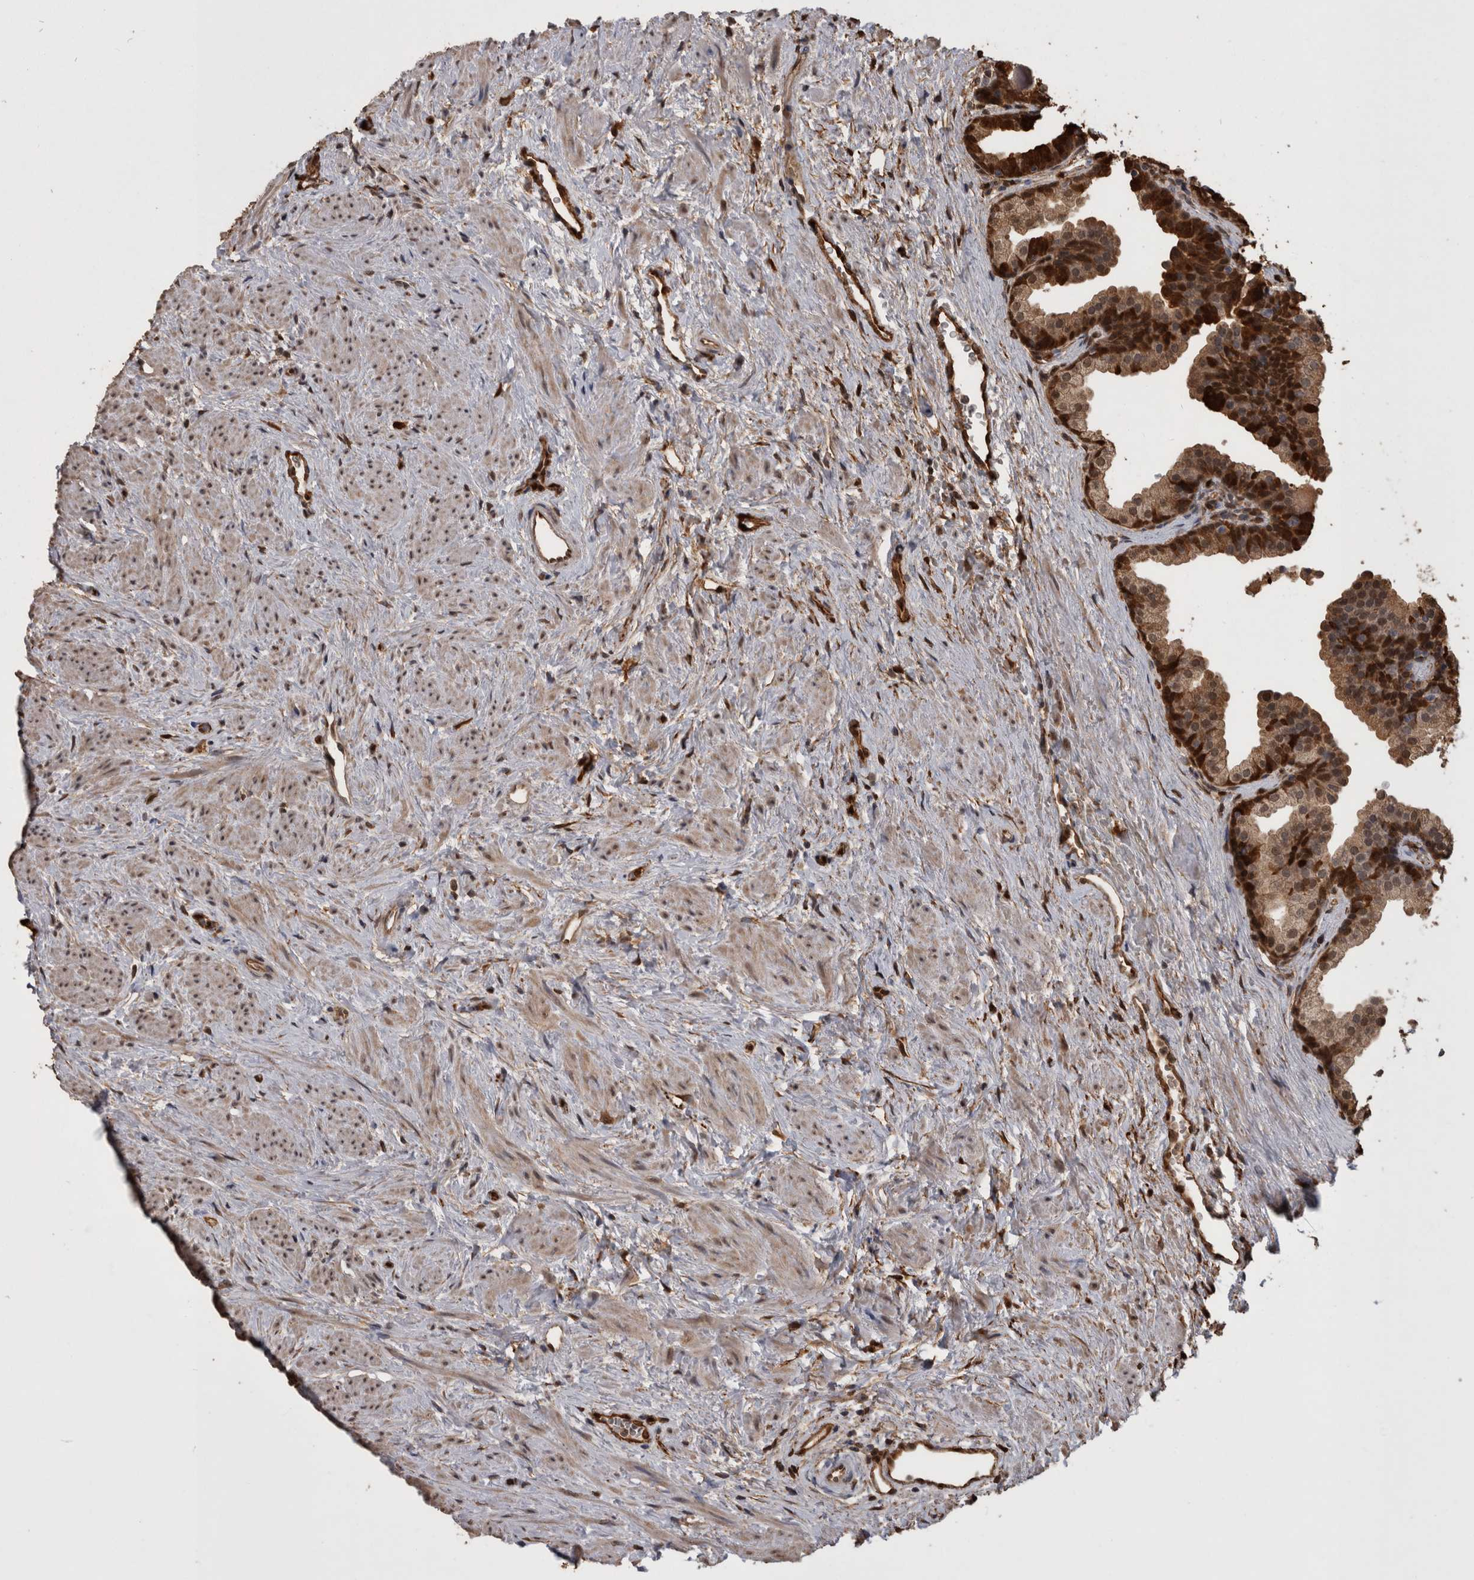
{"staining": {"intensity": "strong", "quantity": ">75%", "location": "cytoplasmic/membranous,nuclear"}, "tissue": "prostate", "cell_type": "Glandular cells", "image_type": "normal", "snomed": [{"axis": "morphology", "description": "Normal tissue, NOS"}, {"axis": "topography", "description": "Prostate"}], "caption": "Immunohistochemistry image of normal prostate: prostate stained using IHC shows high levels of strong protein expression localized specifically in the cytoplasmic/membranous,nuclear of glandular cells, appearing as a cytoplasmic/membranous,nuclear brown color.", "gene": "LXN", "patient": {"sex": "male", "age": 48}}